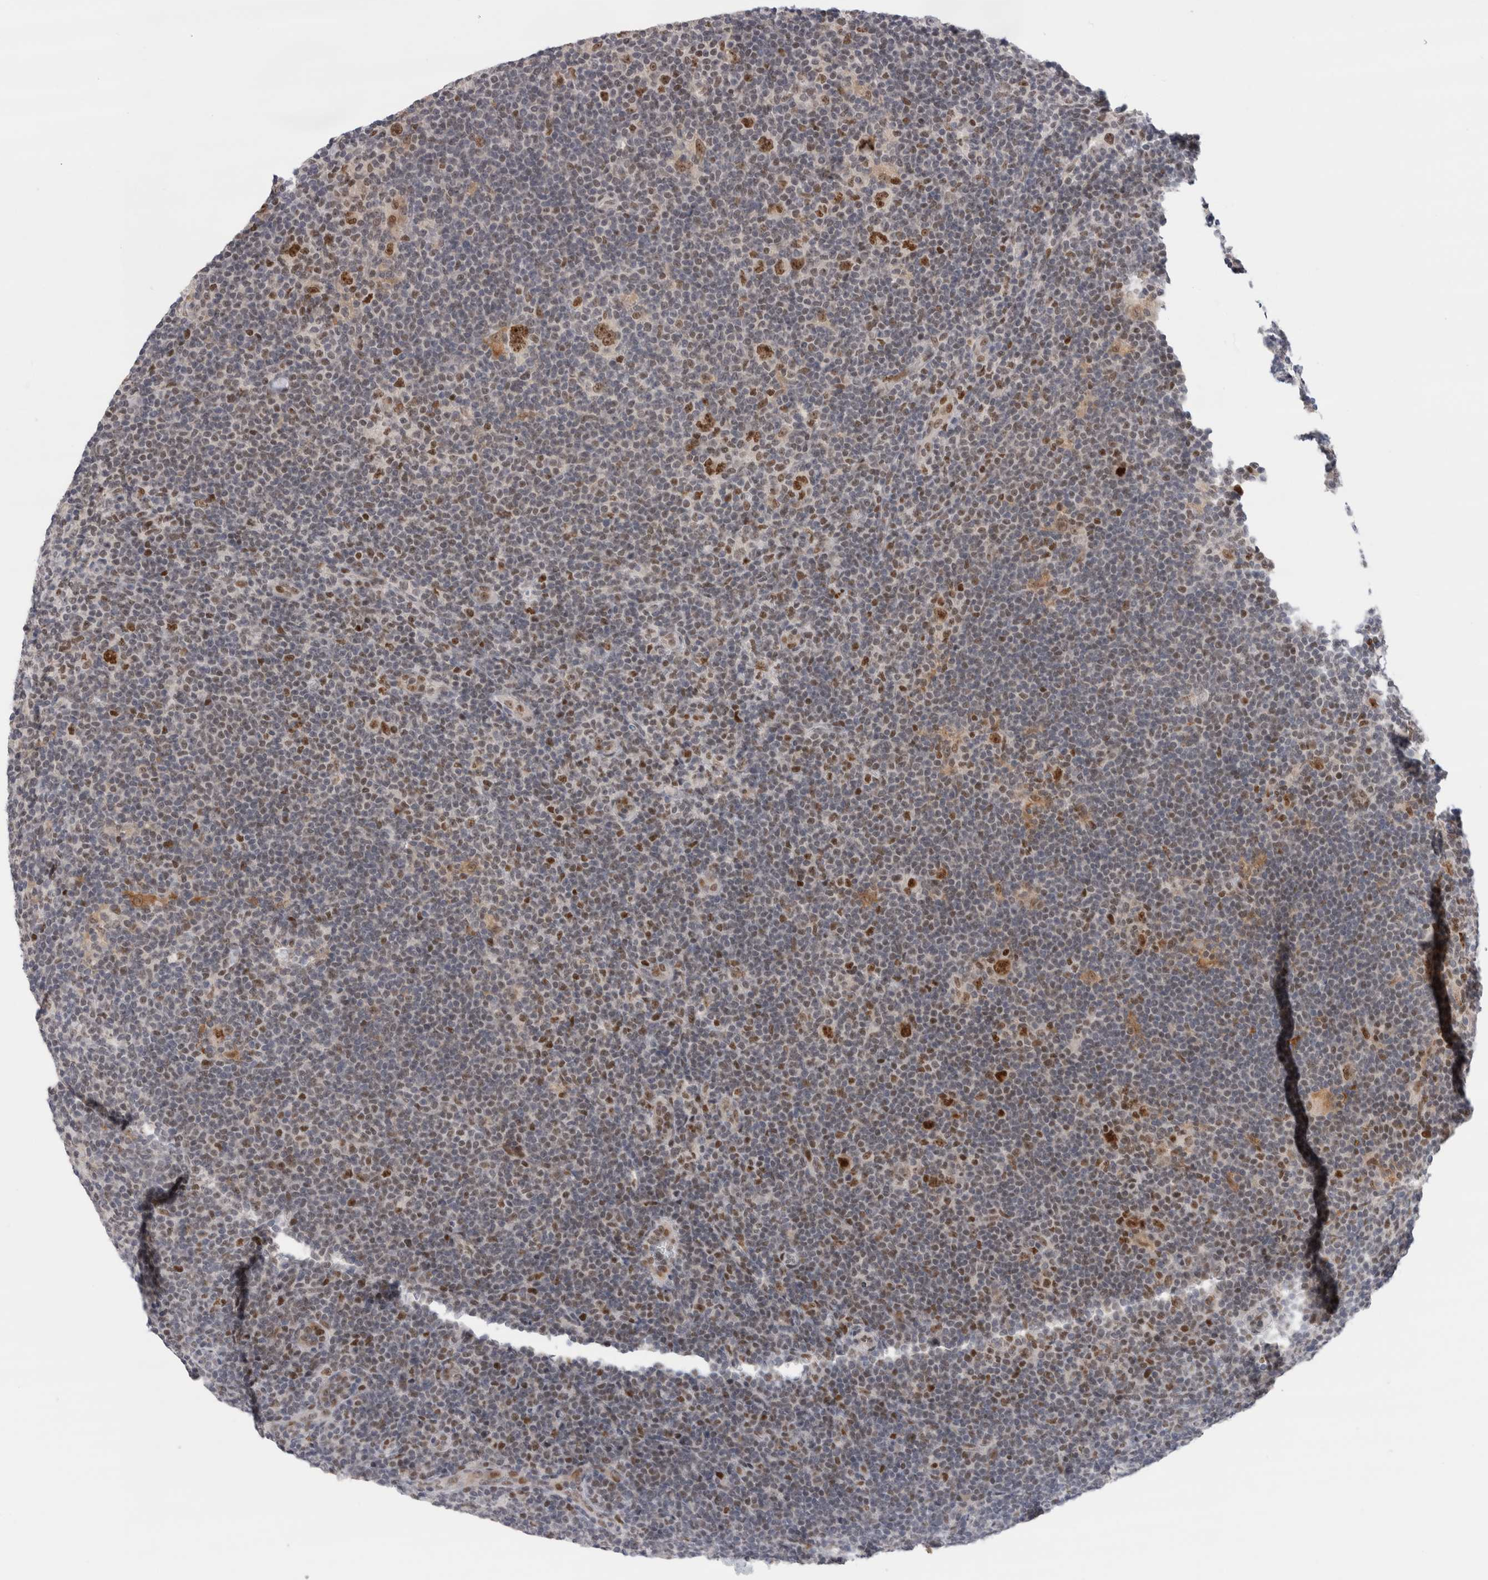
{"staining": {"intensity": "moderate", "quantity": ">75%", "location": "nuclear"}, "tissue": "lymphoma", "cell_type": "Tumor cells", "image_type": "cancer", "snomed": [{"axis": "morphology", "description": "Hodgkin's disease, NOS"}, {"axis": "topography", "description": "Lymph node"}], "caption": "Immunohistochemistry of human lymphoma displays medium levels of moderate nuclear expression in approximately >75% of tumor cells.", "gene": "ZNF521", "patient": {"sex": "female", "age": 57}}